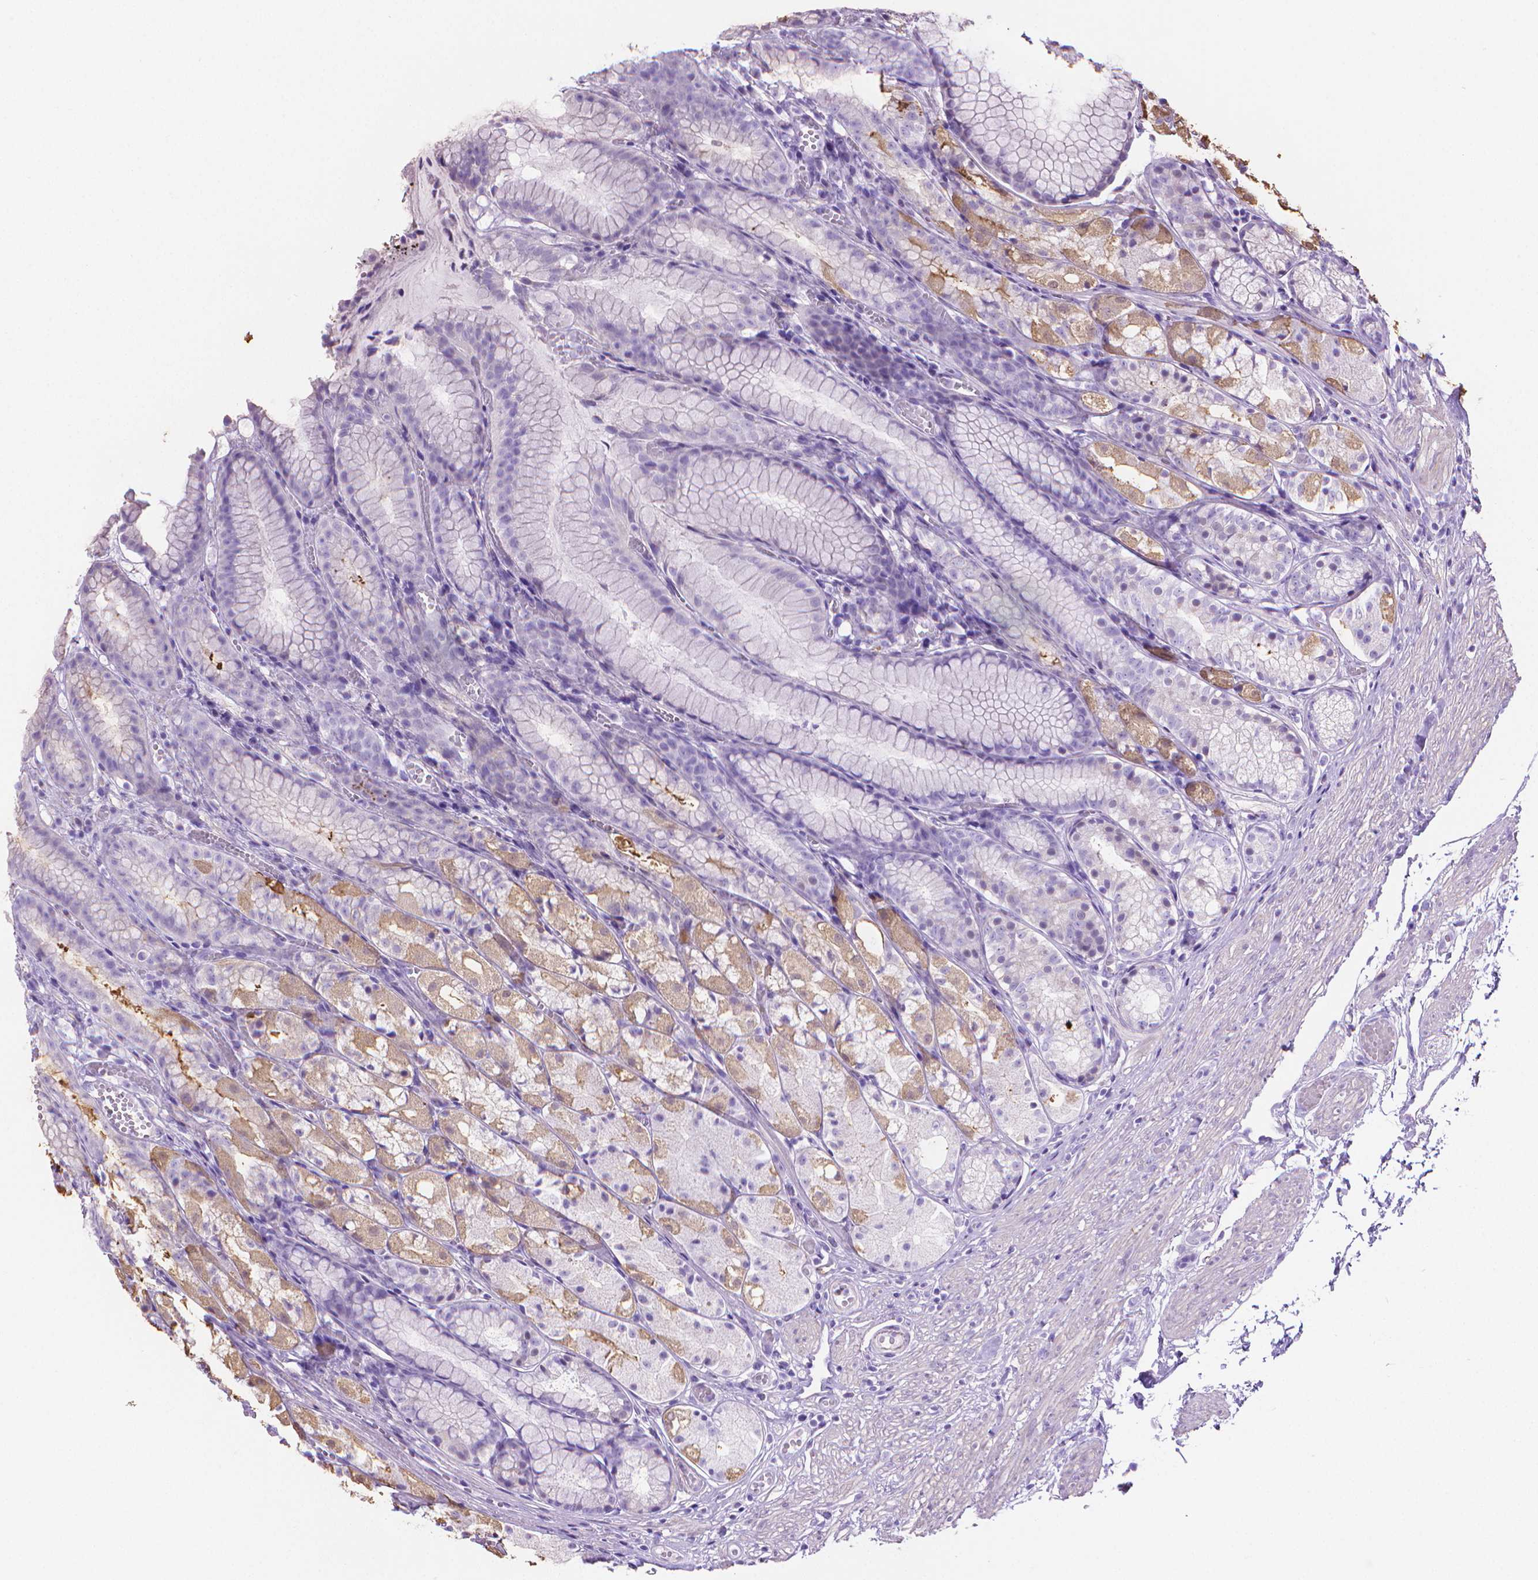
{"staining": {"intensity": "moderate", "quantity": "<25%", "location": "cytoplasmic/membranous"}, "tissue": "stomach", "cell_type": "Glandular cells", "image_type": "normal", "snomed": [{"axis": "morphology", "description": "Normal tissue, NOS"}, {"axis": "topography", "description": "Stomach"}], "caption": "This image demonstrates IHC staining of unremarkable human stomach, with low moderate cytoplasmic/membranous positivity in approximately <25% of glandular cells.", "gene": "PNMA2", "patient": {"sex": "male", "age": 70}}